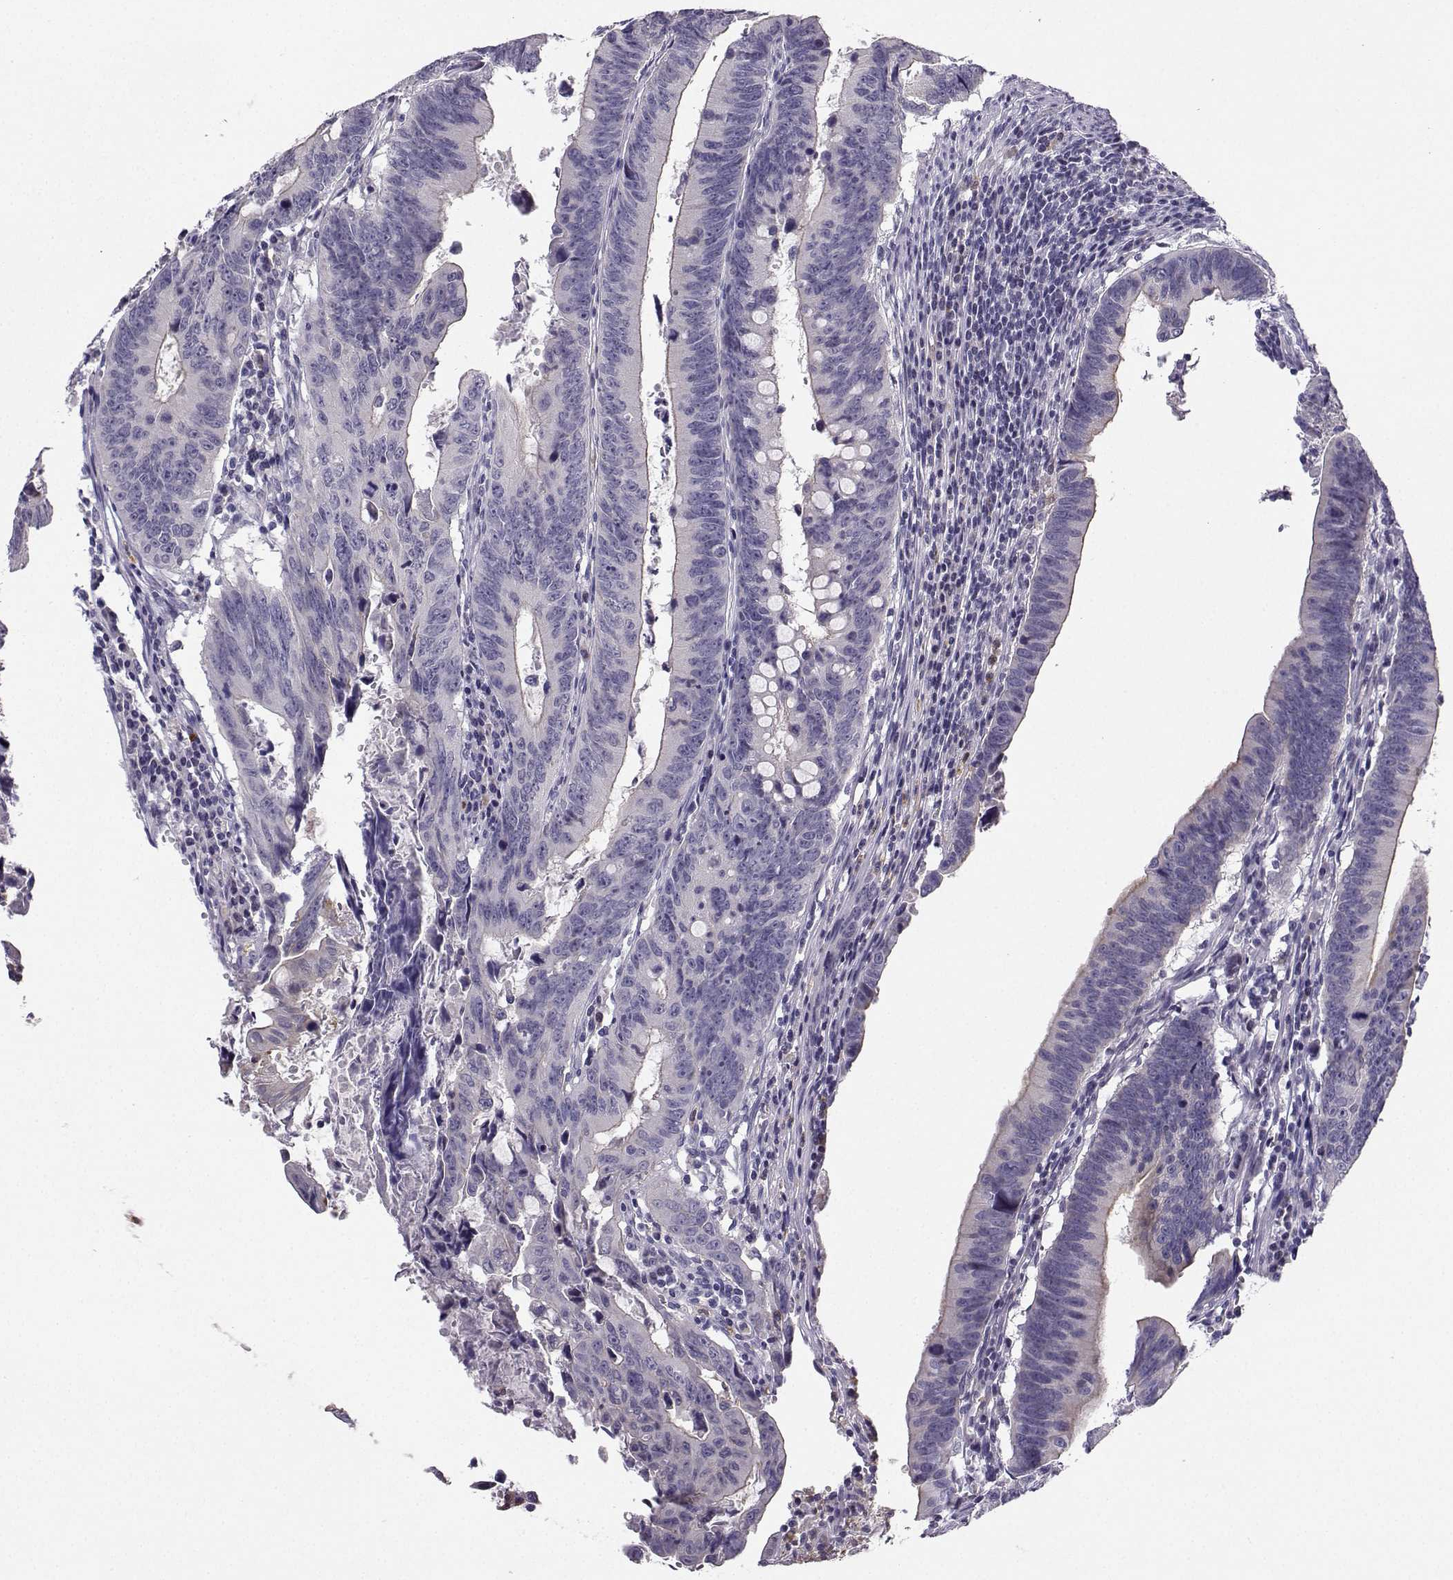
{"staining": {"intensity": "negative", "quantity": "none", "location": "none"}, "tissue": "colorectal cancer", "cell_type": "Tumor cells", "image_type": "cancer", "snomed": [{"axis": "morphology", "description": "Adenocarcinoma, NOS"}, {"axis": "topography", "description": "Colon"}], "caption": "DAB (3,3'-diaminobenzidine) immunohistochemical staining of colorectal adenocarcinoma exhibits no significant staining in tumor cells.", "gene": "CALY", "patient": {"sex": "female", "age": 87}}